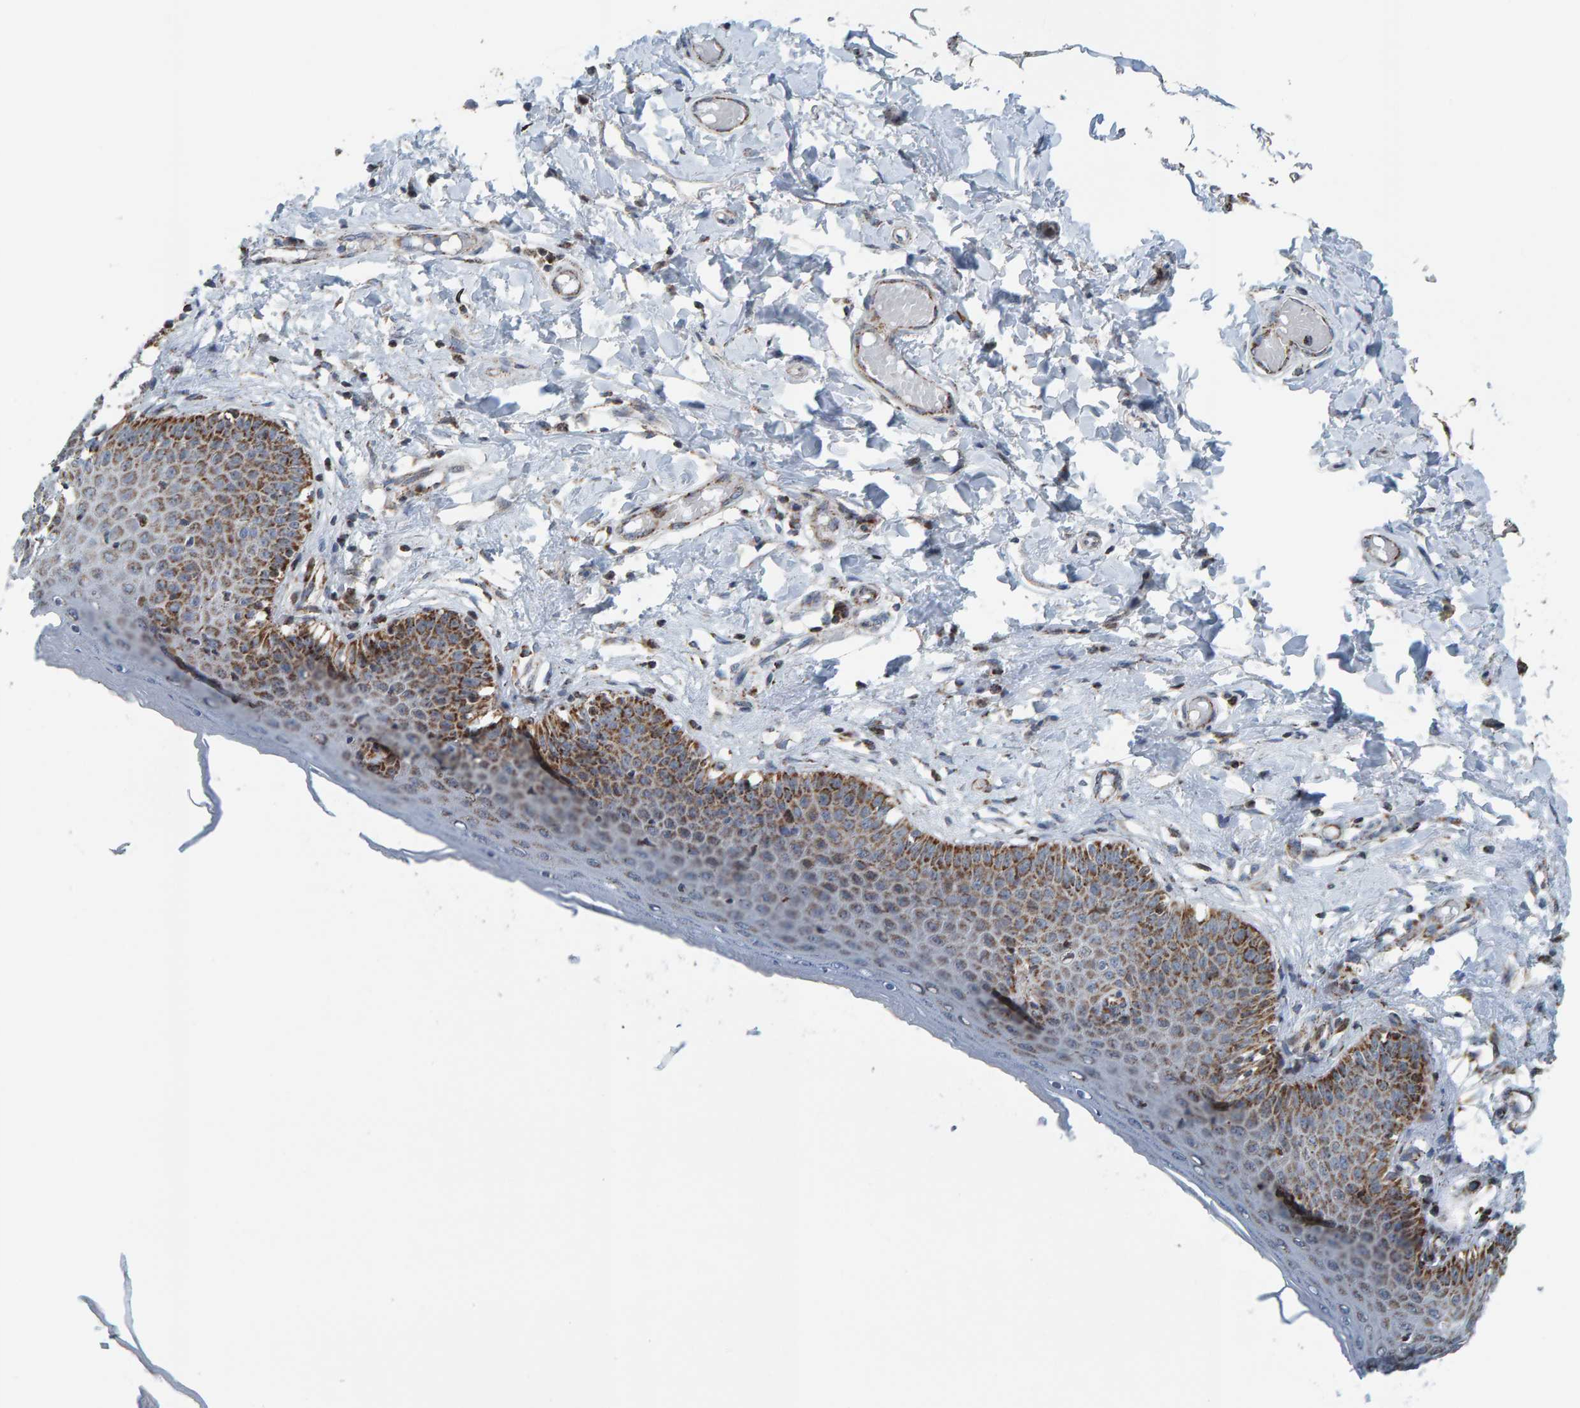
{"staining": {"intensity": "moderate", "quantity": ">75%", "location": "cytoplasmic/membranous"}, "tissue": "skin", "cell_type": "Epidermal cells", "image_type": "normal", "snomed": [{"axis": "morphology", "description": "Normal tissue, NOS"}, {"axis": "topography", "description": "Vulva"}], "caption": "Protein staining of unremarkable skin shows moderate cytoplasmic/membranous positivity in approximately >75% of epidermal cells. (DAB IHC, brown staining for protein, blue staining for nuclei).", "gene": "ZNF48", "patient": {"sex": "female", "age": 66}}